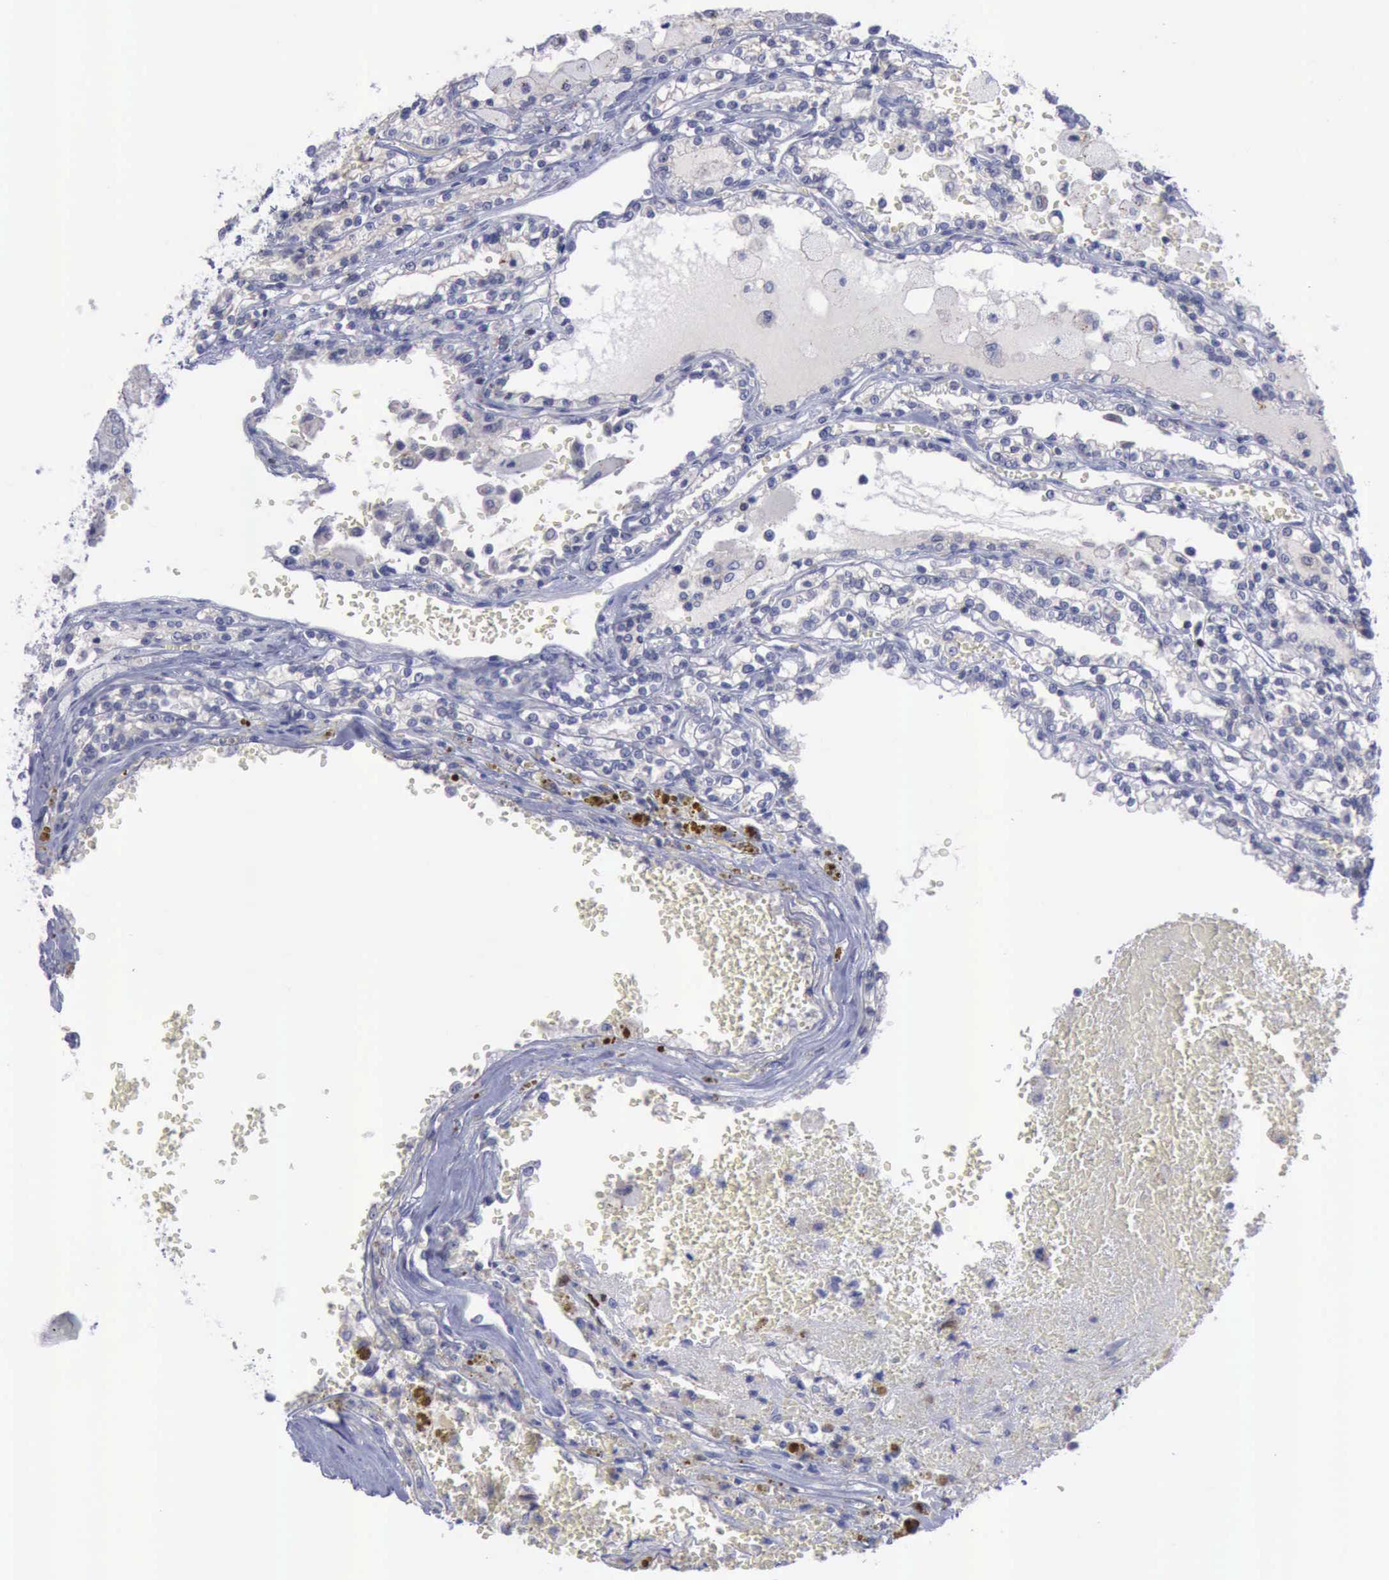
{"staining": {"intensity": "negative", "quantity": "none", "location": "none"}, "tissue": "renal cancer", "cell_type": "Tumor cells", "image_type": "cancer", "snomed": [{"axis": "morphology", "description": "Adenocarcinoma, NOS"}, {"axis": "topography", "description": "Kidney"}], "caption": "This is an immunohistochemistry micrograph of human renal cancer (adenocarcinoma). There is no positivity in tumor cells.", "gene": "SATB2", "patient": {"sex": "female", "age": 56}}